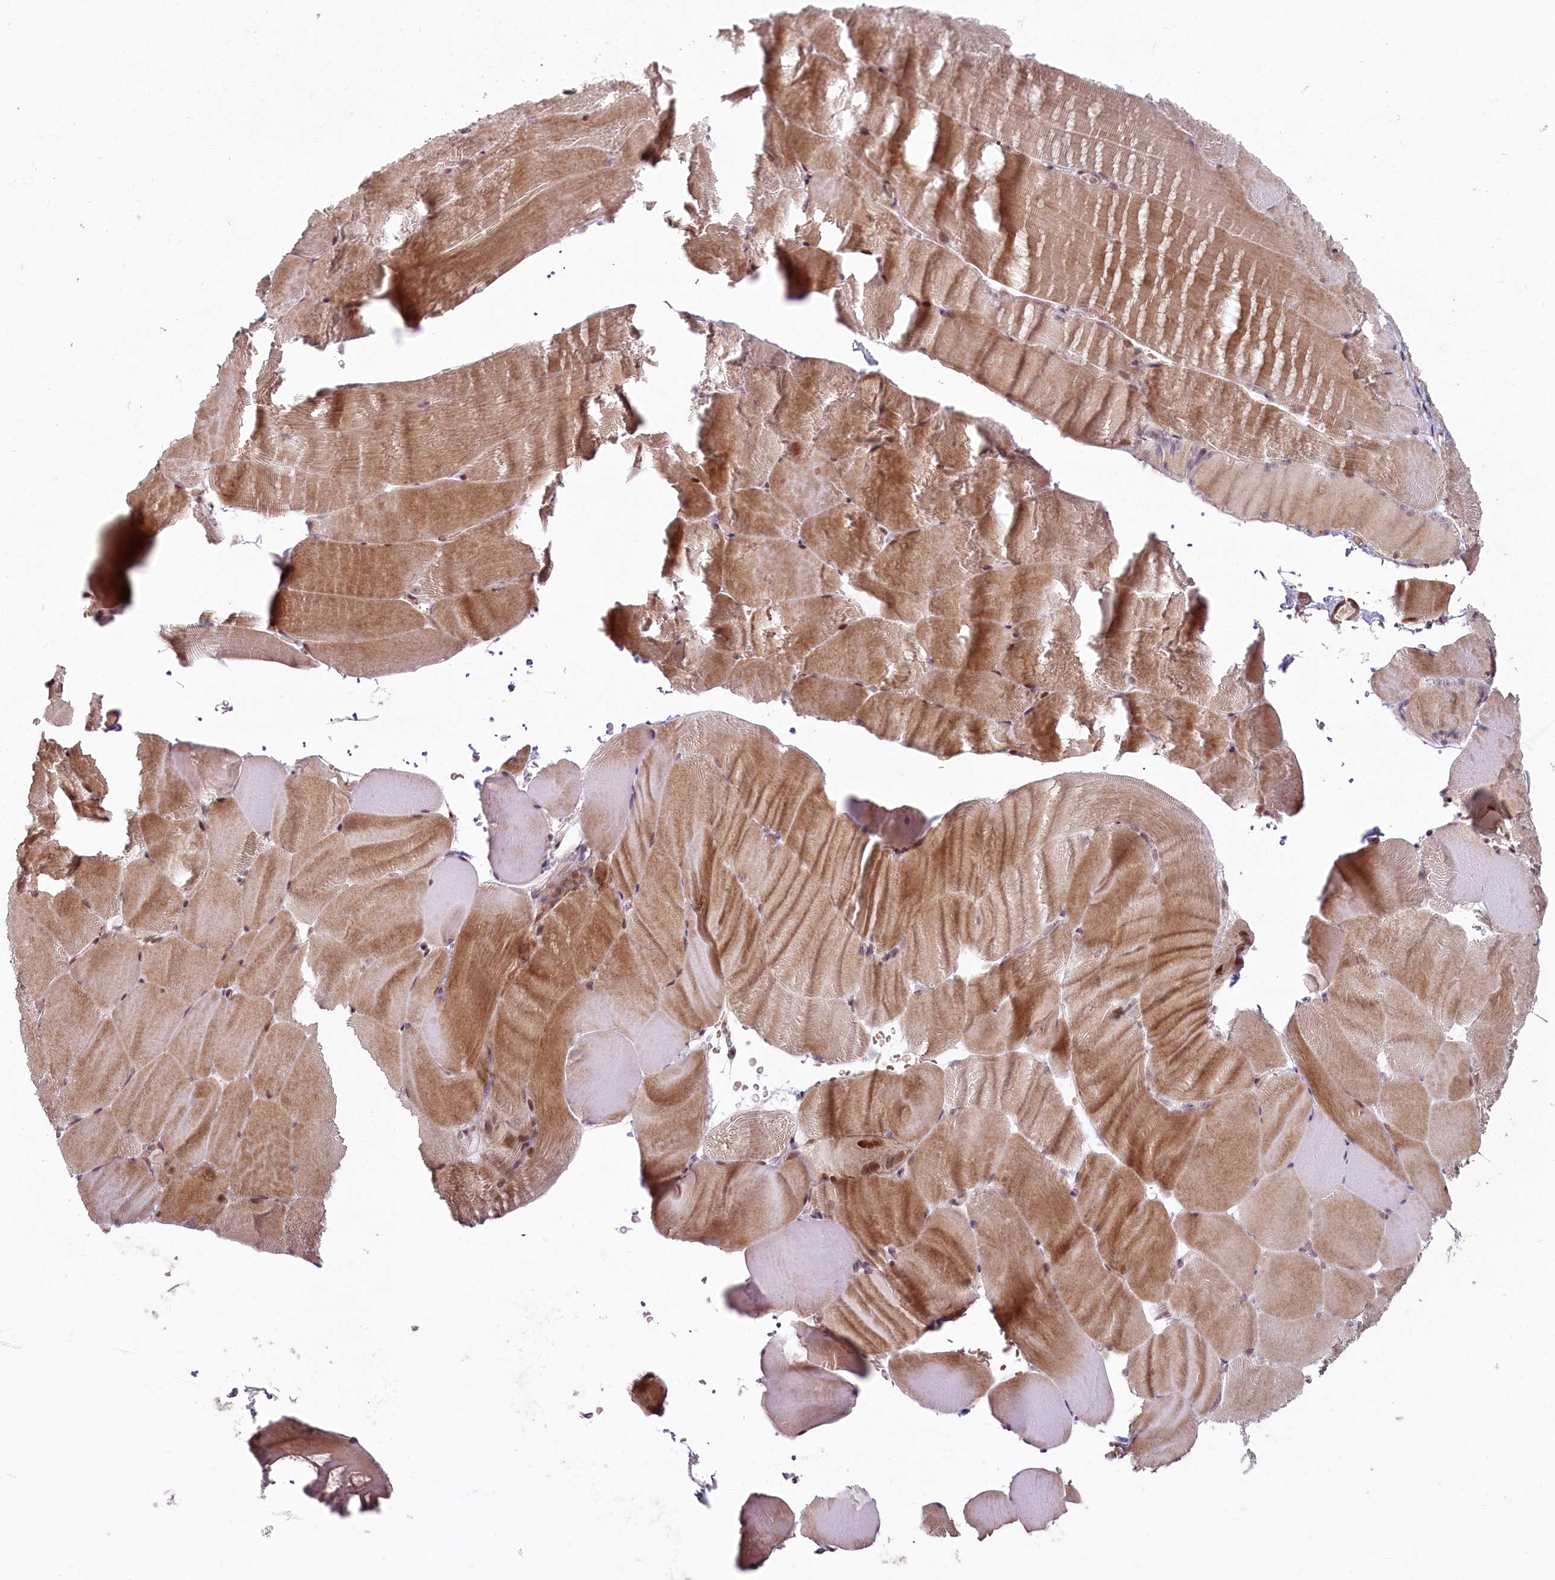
{"staining": {"intensity": "moderate", "quantity": ">75%", "location": "cytoplasmic/membranous"}, "tissue": "skeletal muscle", "cell_type": "Myocytes", "image_type": "normal", "snomed": [{"axis": "morphology", "description": "Normal tissue, NOS"}, {"axis": "topography", "description": "Skeletal muscle"}, {"axis": "topography", "description": "Parathyroid gland"}], "caption": "Skeletal muscle stained with immunohistochemistry (IHC) displays moderate cytoplasmic/membranous staining in approximately >75% of myocytes. (DAB (3,3'-diaminobenzidine) IHC, brown staining for protein, blue staining for nuclei).", "gene": "FAM204A", "patient": {"sex": "female", "age": 37}}